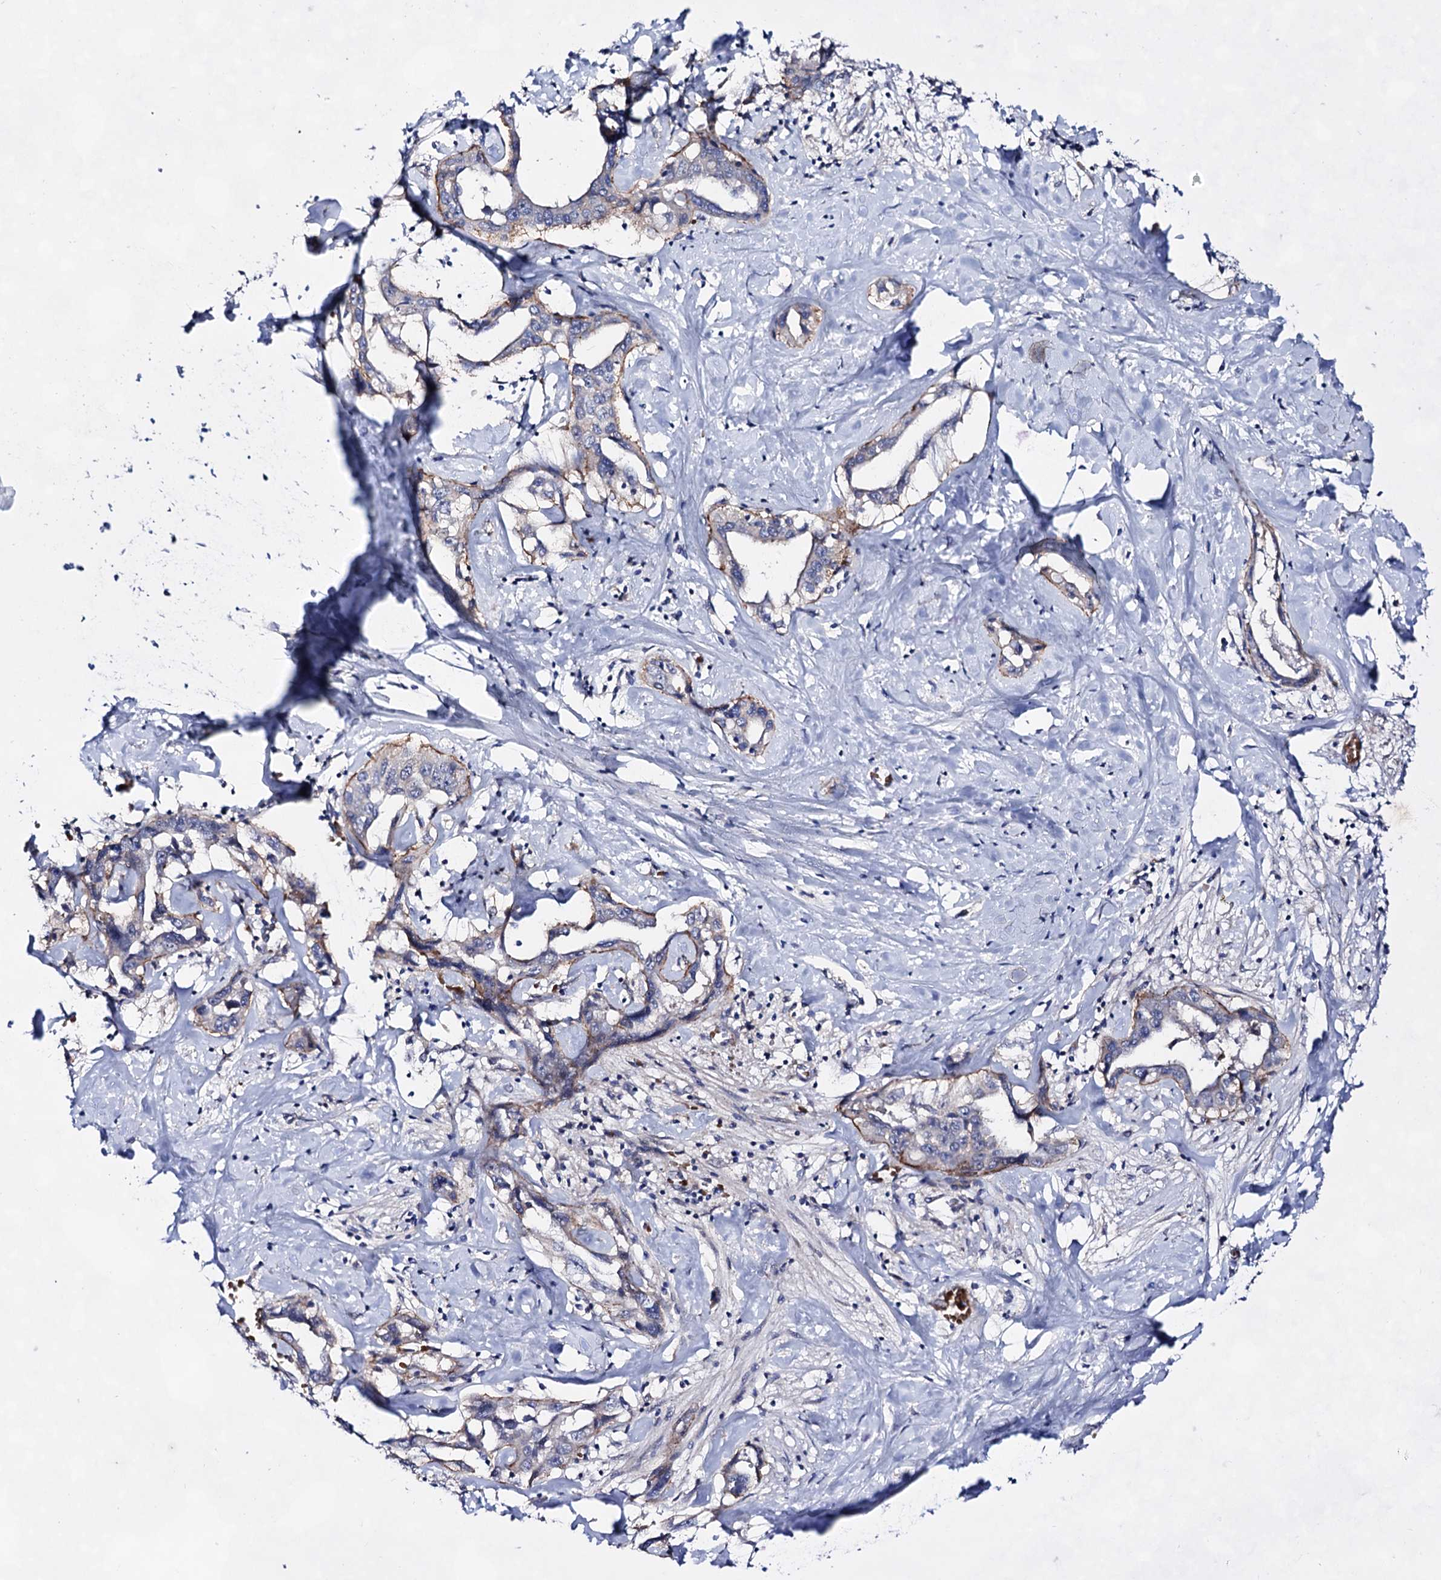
{"staining": {"intensity": "negative", "quantity": "none", "location": "none"}, "tissue": "liver cancer", "cell_type": "Tumor cells", "image_type": "cancer", "snomed": [{"axis": "morphology", "description": "Cholangiocarcinoma"}, {"axis": "topography", "description": "Liver"}], "caption": "This is an immunohistochemistry (IHC) photomicrograph of human liver cholangiocarcinoma. There is no expression in tumor cells.", "gene": "PLIN1", "patient": {"sex": "male", "age": 59}}